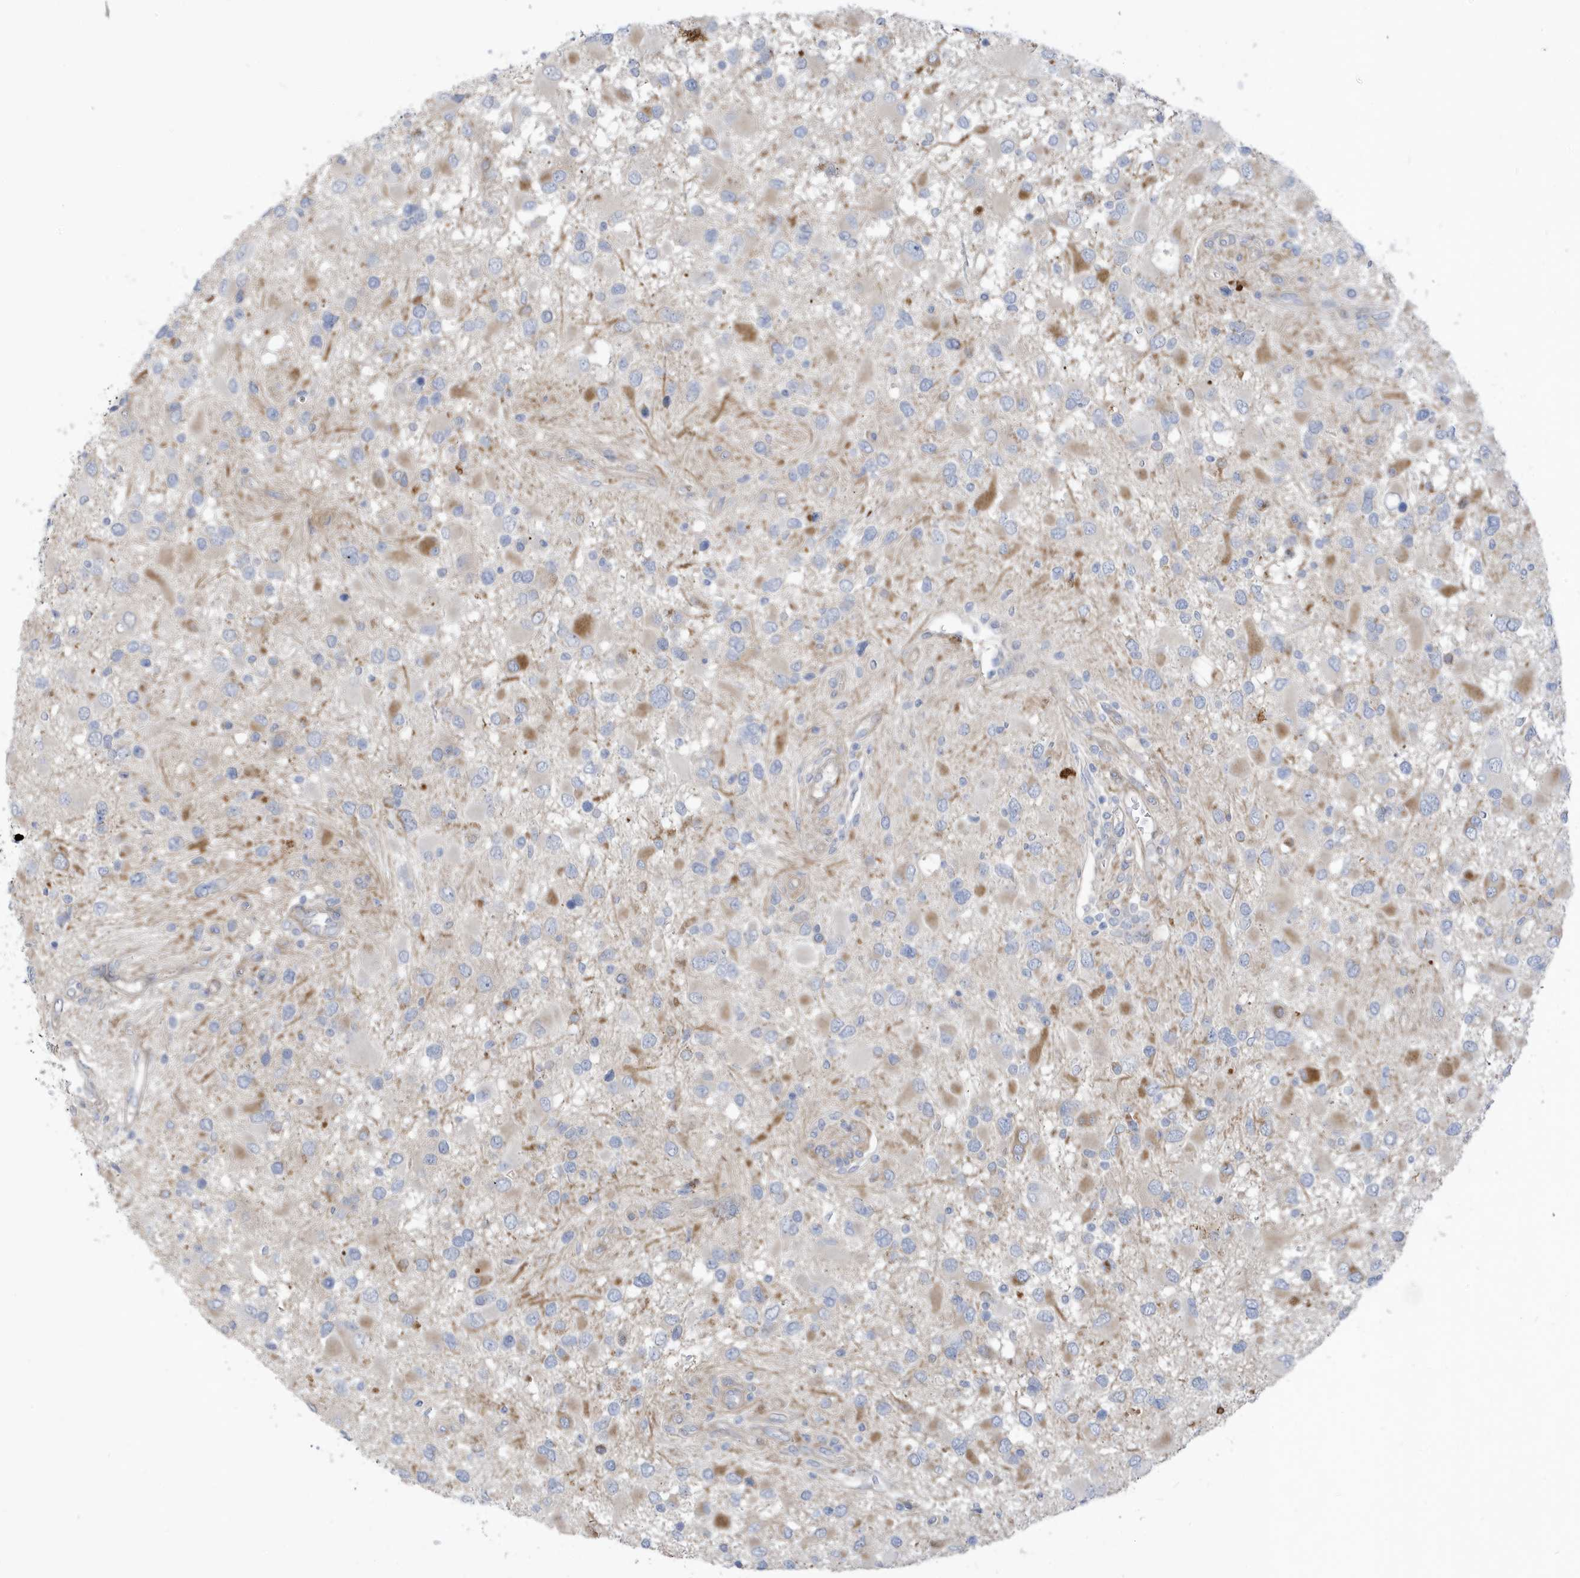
{"staining": {"intensity": "moderate", "quantity": "<25%", "location": "cytoplasmic/membranous"}, "tissue": "glioma", "cell_type": "Tumor cells", "image_type": "cancer", "snomed": [{"axis": "morphology", "description": "Glioma, malignant, High grade"}, {"axis": "topography", "description": "Brain"}], "caption": "A histopathology image showing moderate cytoplasmic/membranous staining in about <25% of tumor cells in high-grade glioma (malignant), as visualized by brown immunohistochemical staining.", "gene": "ATP13A5", "patient": {"sex": "male", "age": 53}}